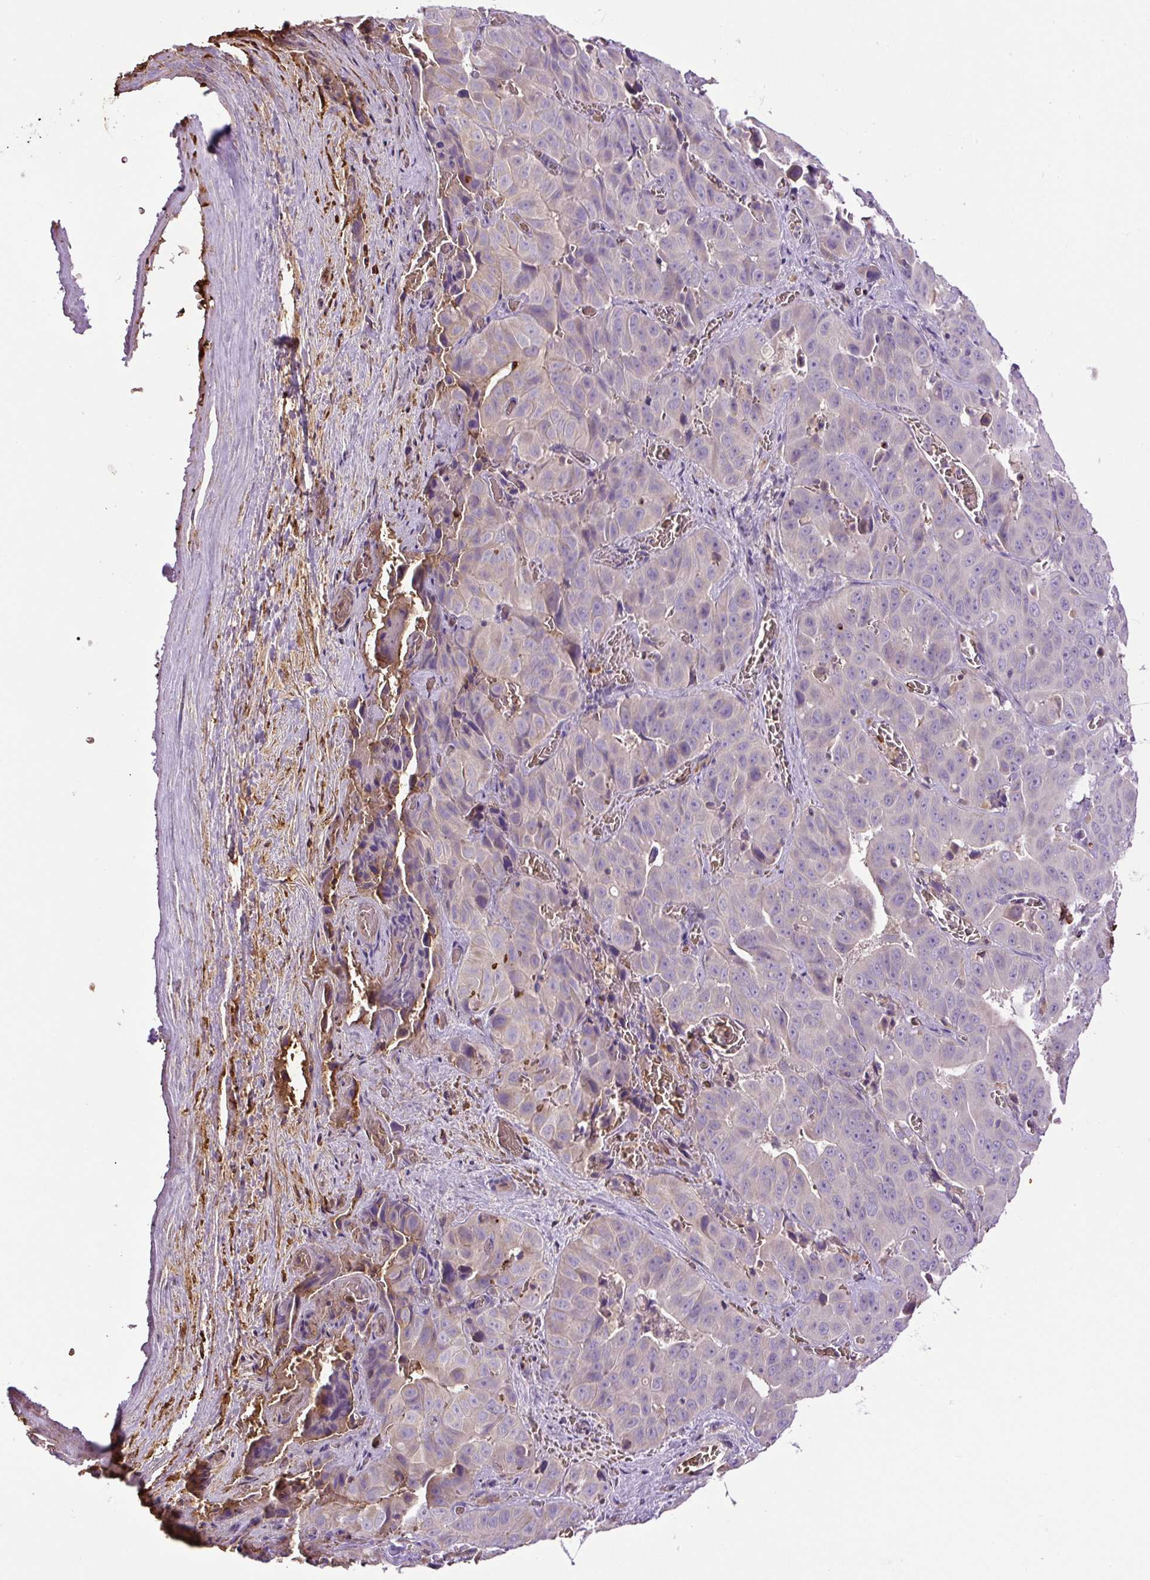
{"staining": {"intensity": "negative", "quantity": "none", "location": "none"}, "tissue": "liver cancer", "cell_type": "Tumor cells", "image_type": "cancer", "snomed": [{"axis": "morphology", "description": "Cholangiocarcinoma"}, {"axis": "topography", "description": "Liver"}], "caption": "A histopathology image of human cholangiocarcinoma (liver) is negative for staining in tumor cells.", "gene": "CXCL13", "patient": {"sex": "female", "age": 52}}